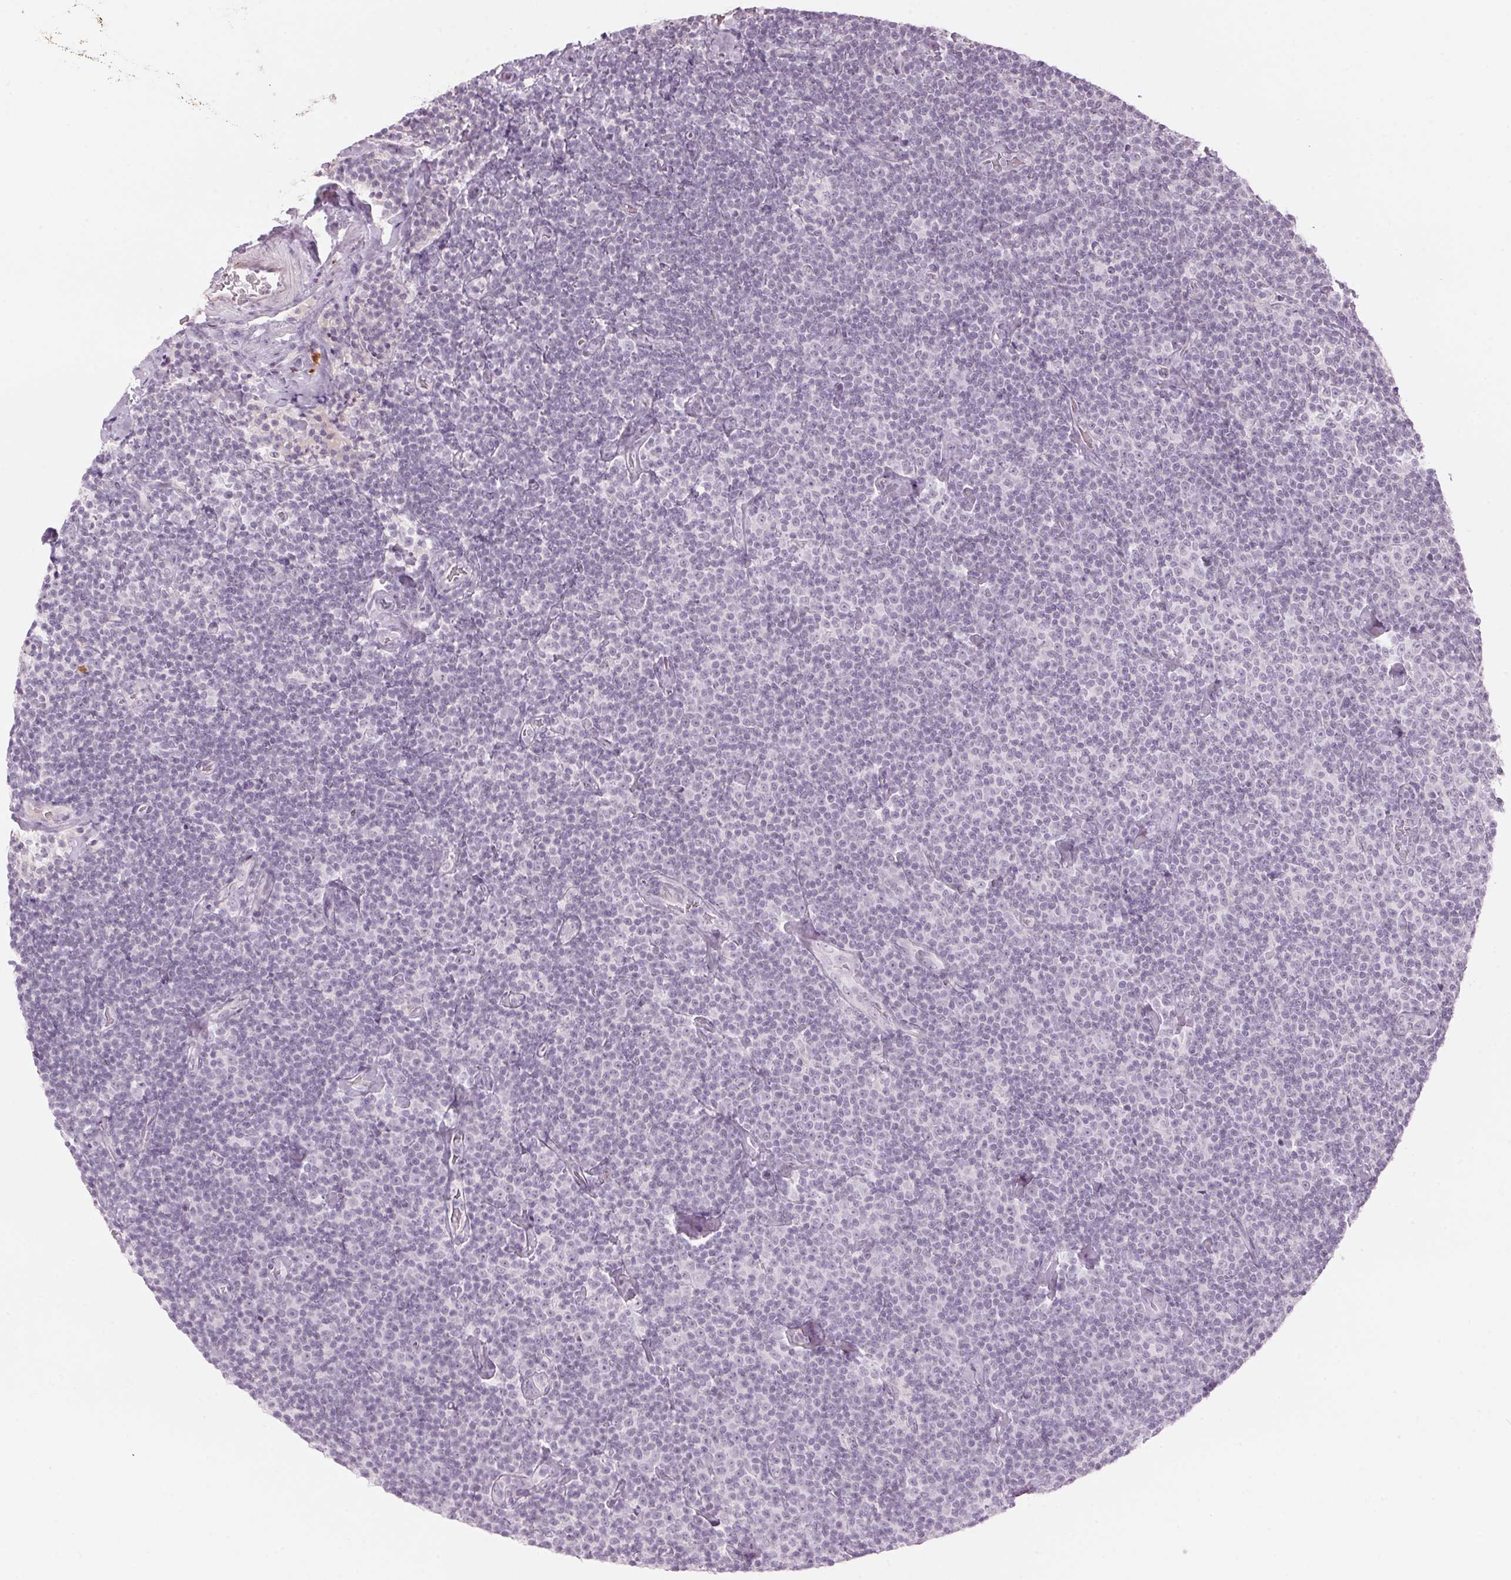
{"staining": {"intensity": "negative", "quantity": "none", "location": "none"}, "tissue": "lymphoma", "cell_type": "Tumor cells", "image_type": "cancer", "snomed": [{"axis": "morphology", "description": "Malignant lymphoma, non-Hodgkin's type, Low grade"}, {"axis": "topography", "description": "Lymph node"}], "caption": "Malignant lymphoma, non-Hodgkin's type (low-grade) was stained to show a protein in brown. There is no significant expression in tumor cells.", "gene": "SCTR", "patient": {"sex": "male", "age": 81}}